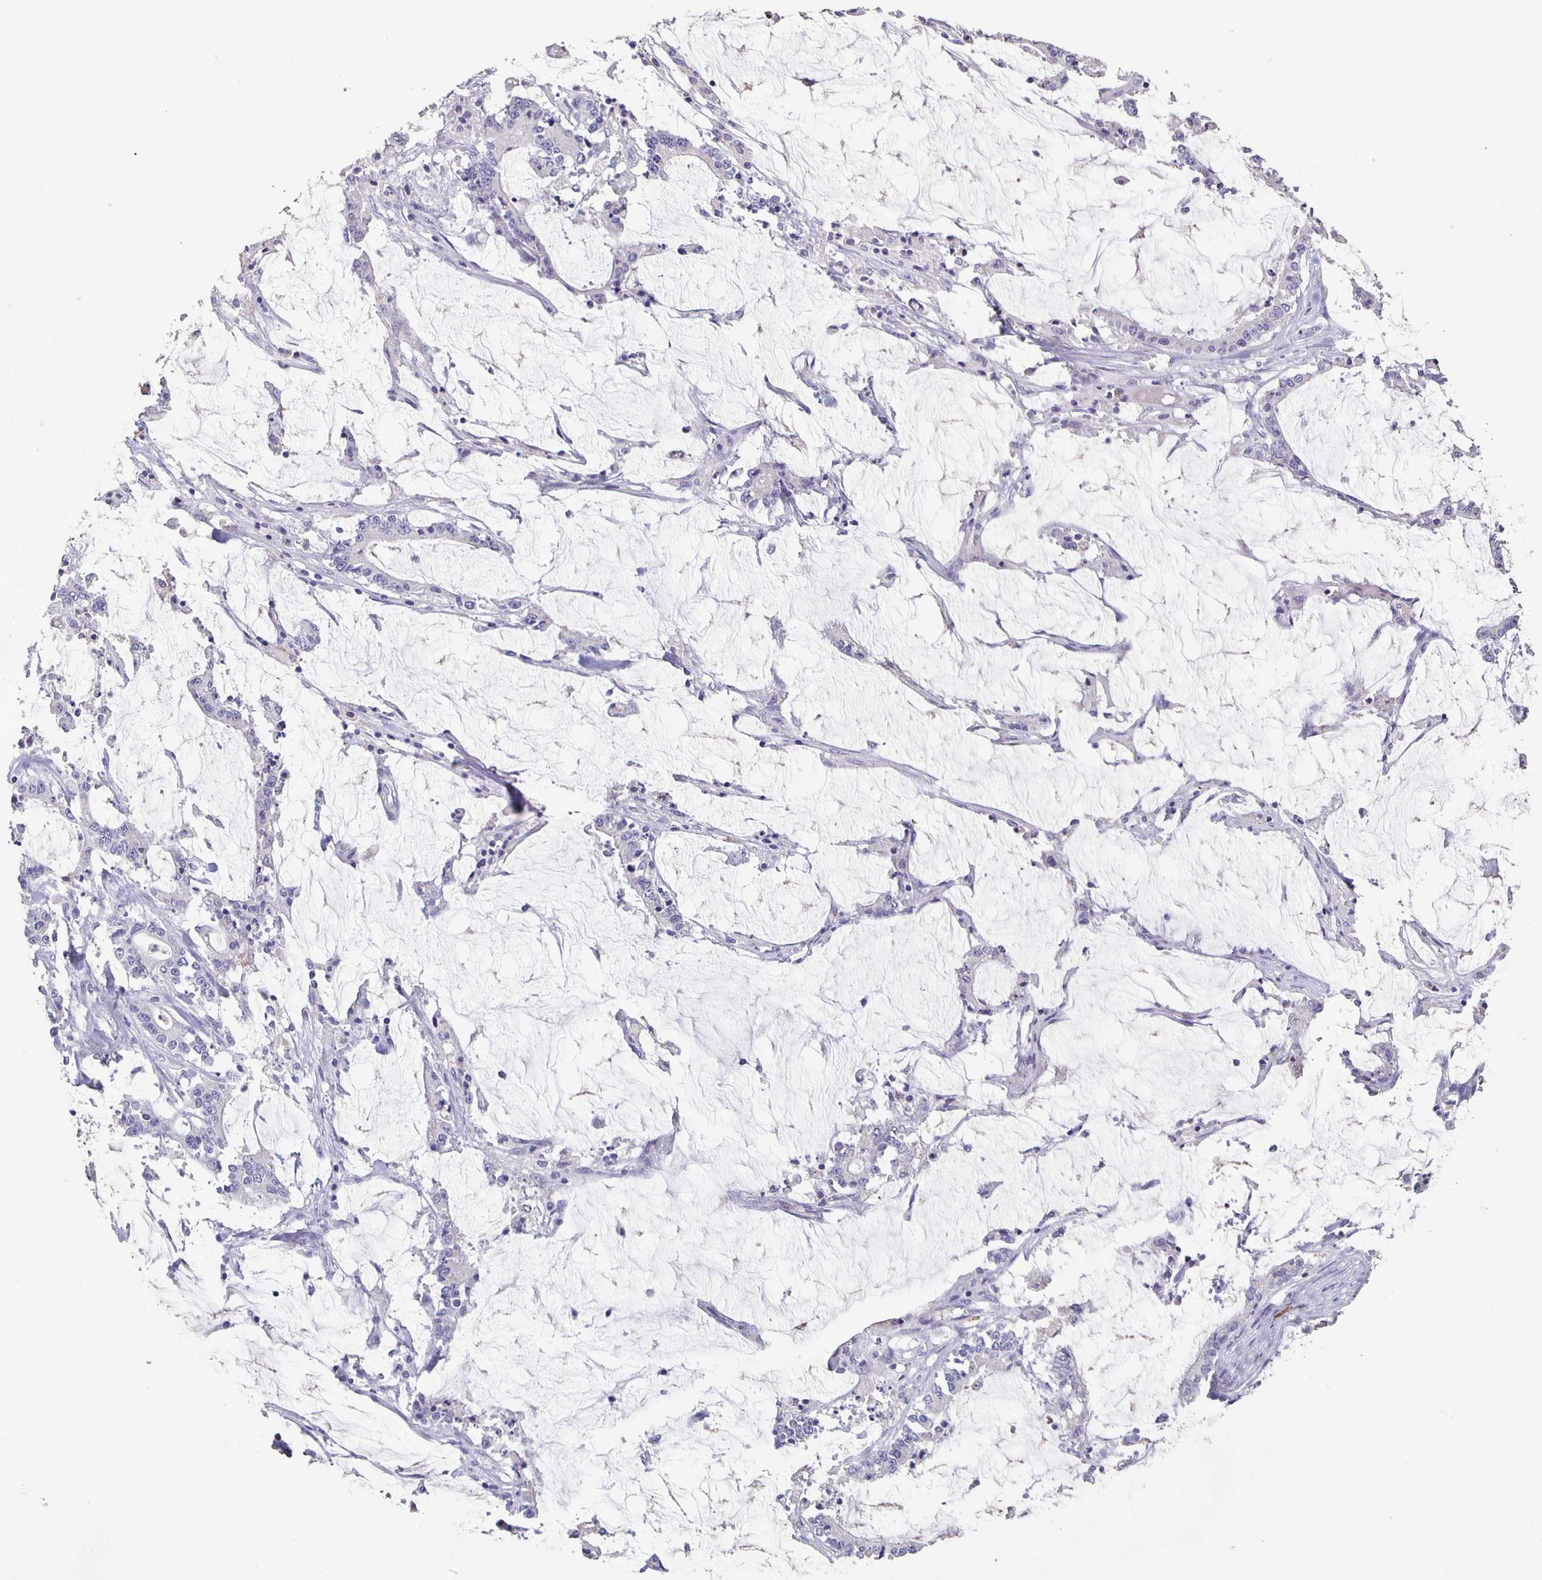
{"staining": {"intensity": "negative", "quantity": "none", "location": "none"}, "tissue": "stomach cancer", "cell_type": "Tumor cells", "image_type": "cancer", "snomed": [{"axis": "morphology", "description": "Adenocarcinoma, NOS"}, {"axis": "topography", "description": "Stomach, upper"}], "caption": "Stomach cancer was stained to show a protein in brown. There is no significant expression in tumor cells.", "gene": "CARNS1", "patient": {"sex": "male", "age": 68}}